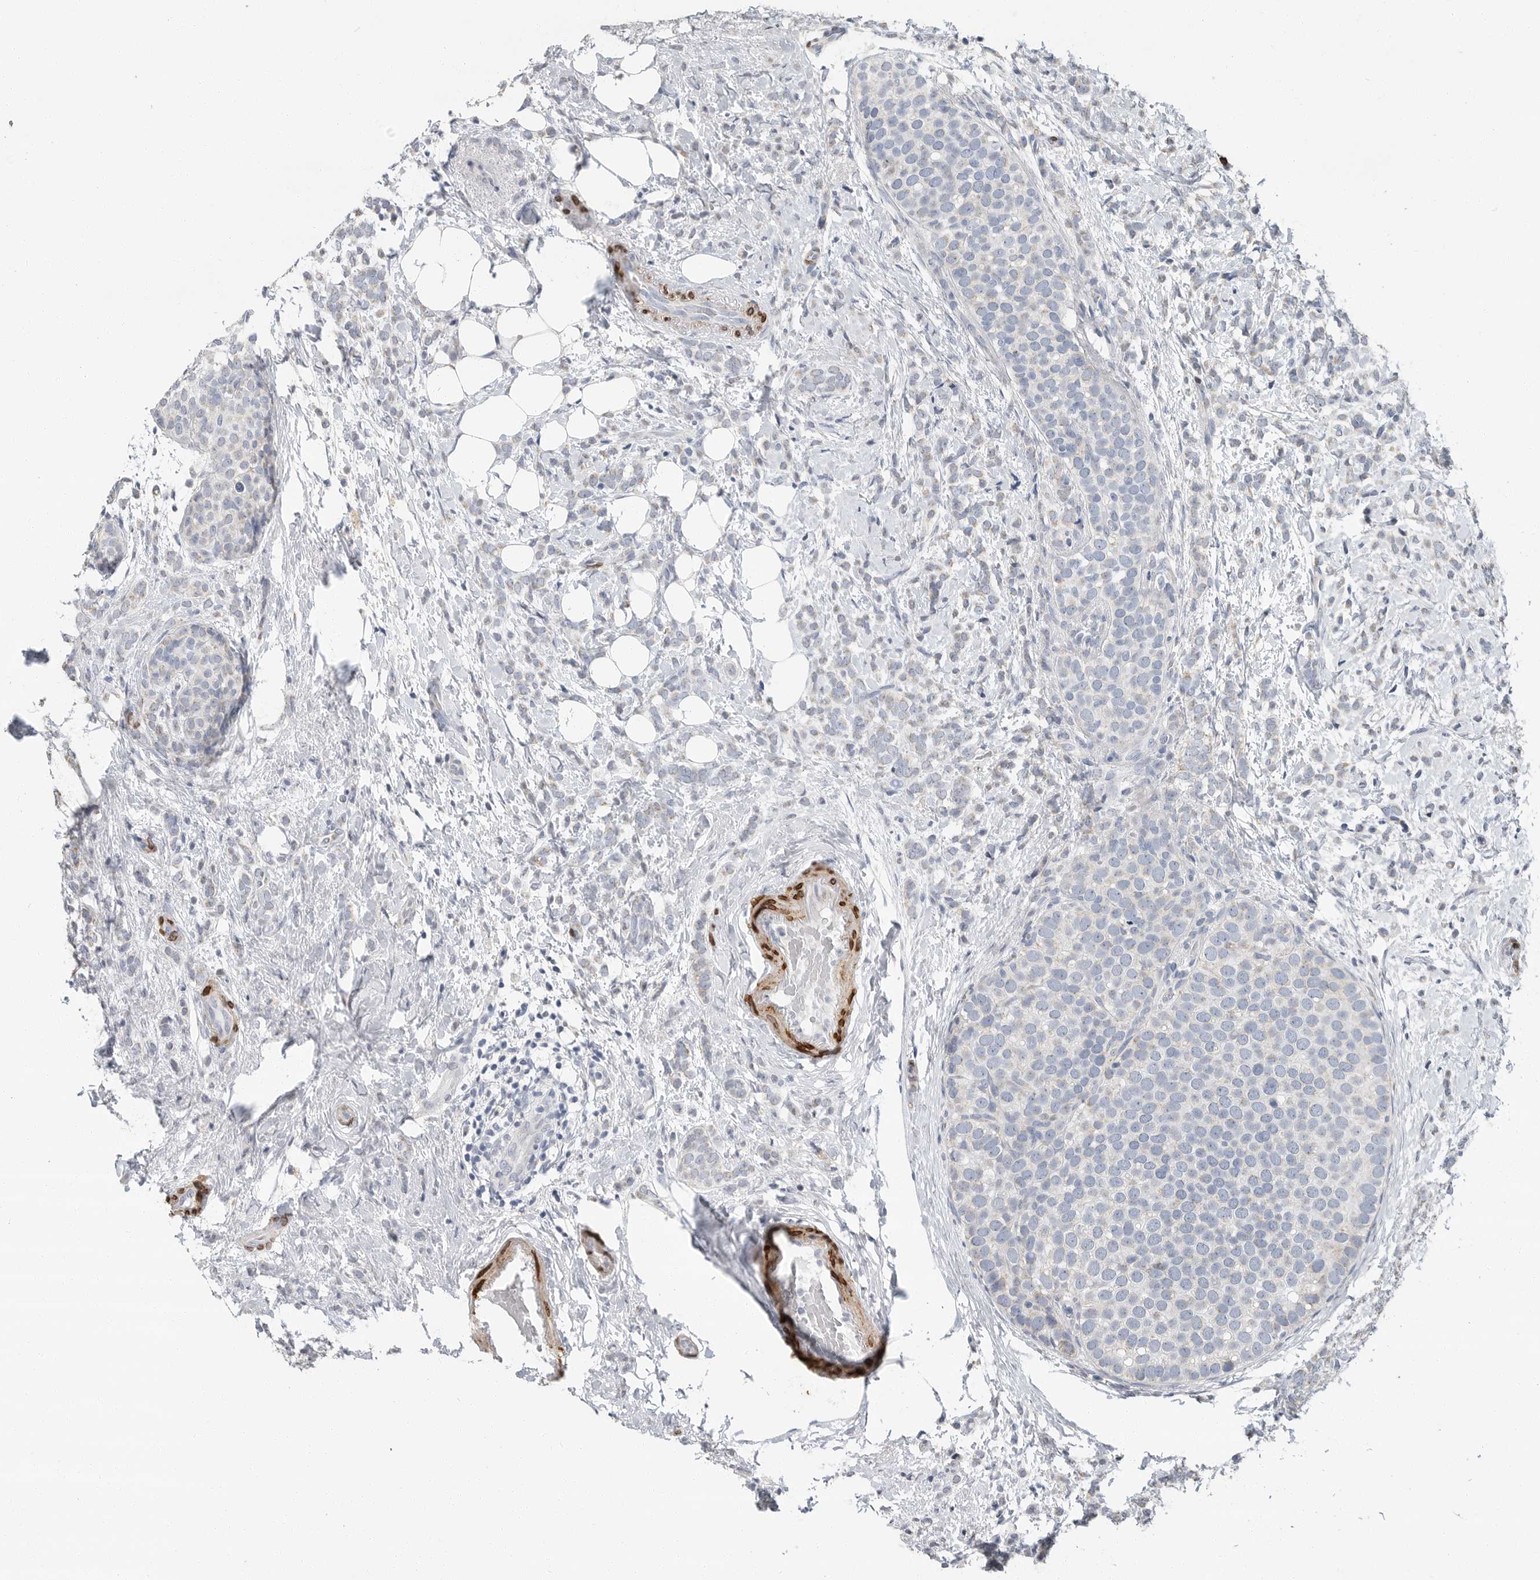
{"staining": {"intensity": "negative", "quantity": "none", "location": "none"}, "tissue": "breast cancer", "cell_type": "Tumor cells", "image_type": "cancer", "snomed": [{"axis": "morphology", "description": "Lobular carcinoma"}, {"axis": "topography", "description": "Breast"}], "caption": "This is a micrograph of IHC staining of breast cancer, which shows no positivity in tumor cells. (Stains: DAB (3,3'-diaminobenzidine) immunohistochemistry (IHC) with hematoxylin counter stain, Microscopy: brightfield microscopy at high magnification).", "gene": "PLN", "patient": {"sex": "female", "age": 50}}